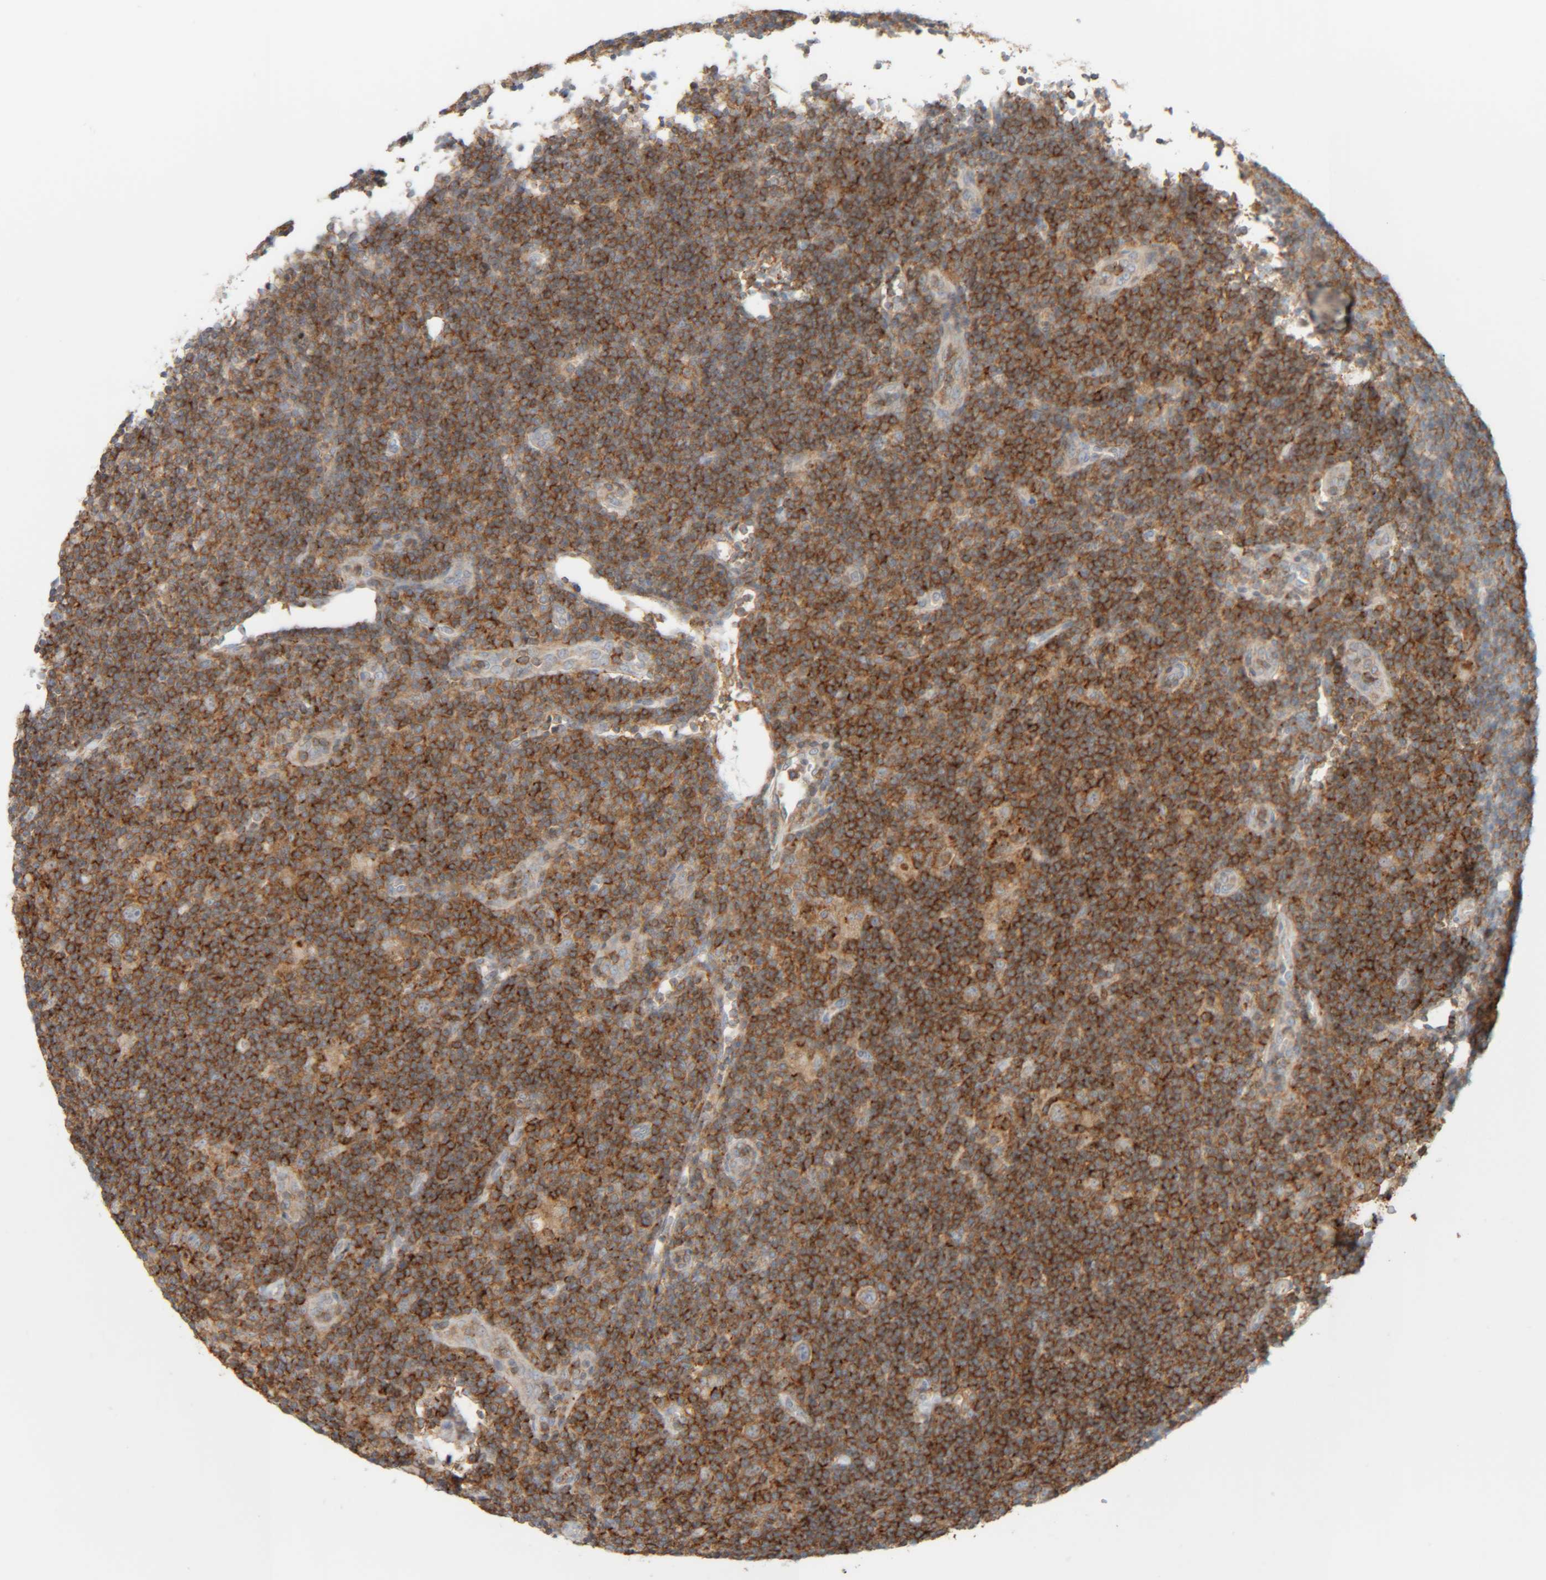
{"staining": {"intensity": "negative", "quantity": "none", "location": "none"}, "tissue": "lymphoma", "cell_type": "Tumor cells", "image_type": "cancer", "snomed": [{"axis": "morphology", "description": "Hodgkin's disease, NOS"}, {"axis": "topography", "description": "Lymph node"}], "caption": "This is an IHC micrograph of lymphoma. There is no expression in tumor cells.", "gene": "CCDC57", "patient": {"sex": "female", "age": 57}}